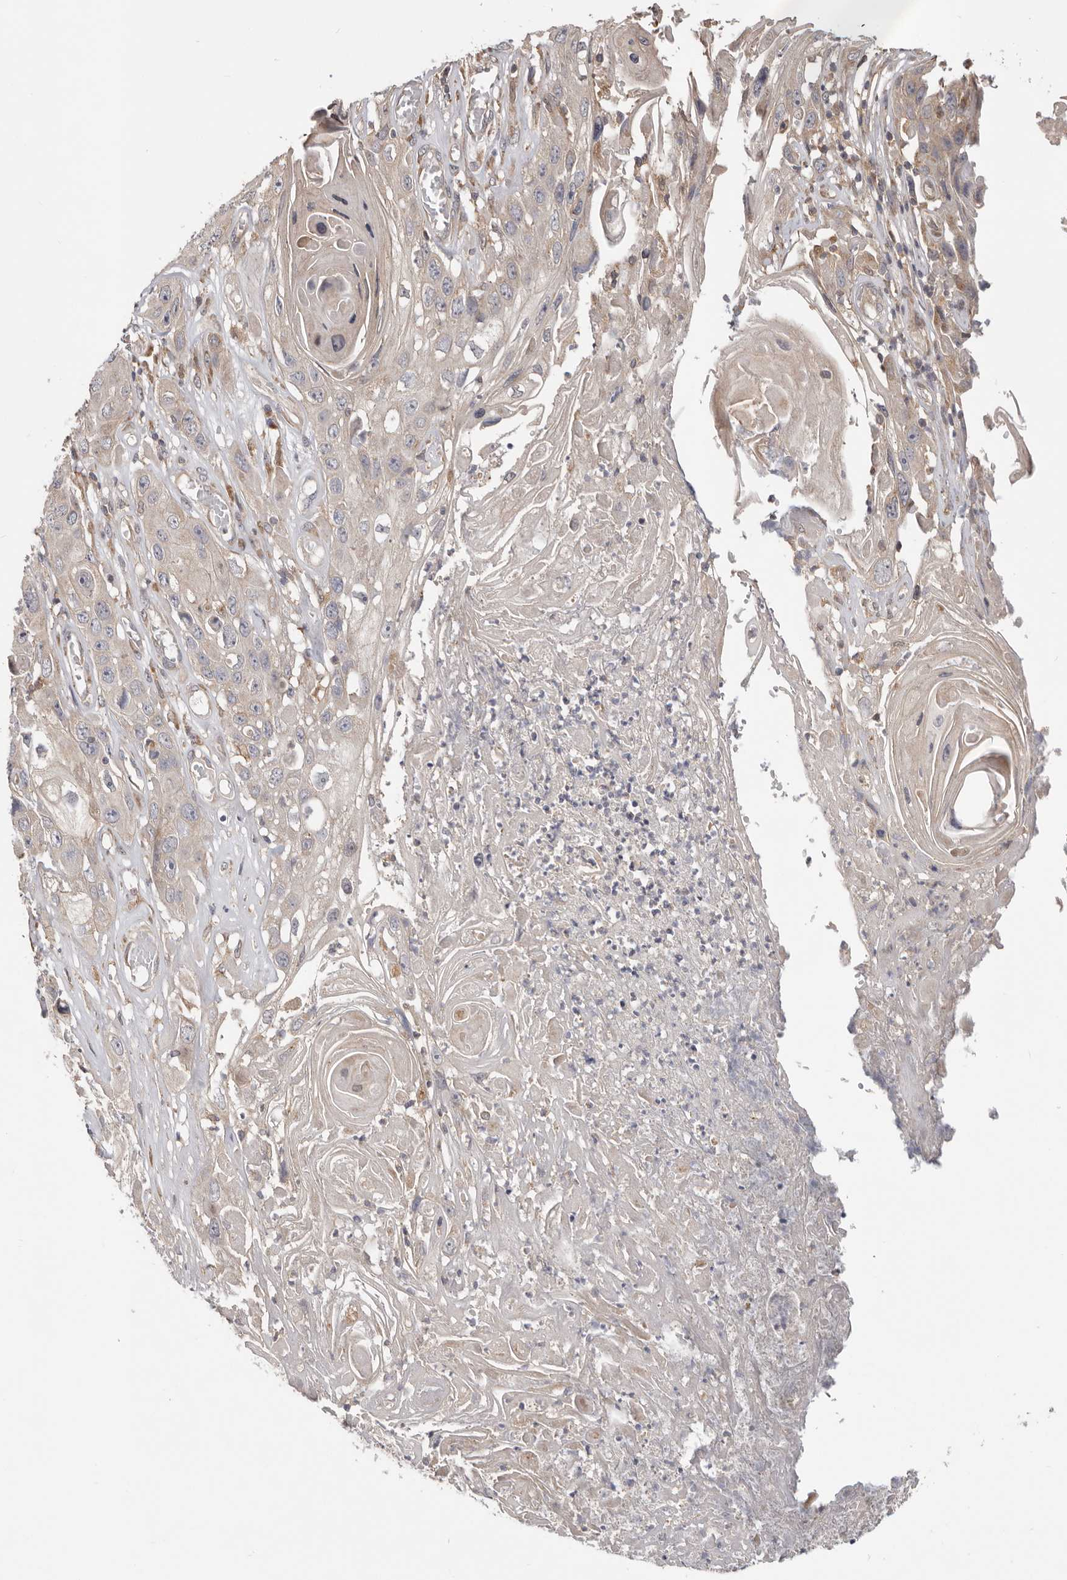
{"staining": {"intensity": "negative", "quantity": "none", "location": "none"}, "tissue": "skin cancer", "cell_type": "Tumor cells", "image_type": "cancer", "snomed": [{"axis": "morphology", "description": "Squamous cell carcinoma, NOS"}, {"axis": "topography", "description": "Skin"}], "caption": "The micrograph reveals no staining of tumor cells in skin squamous cell carcinoma.", "gene": "LRP6", "patient": {"sex": "male", "age": 55}}